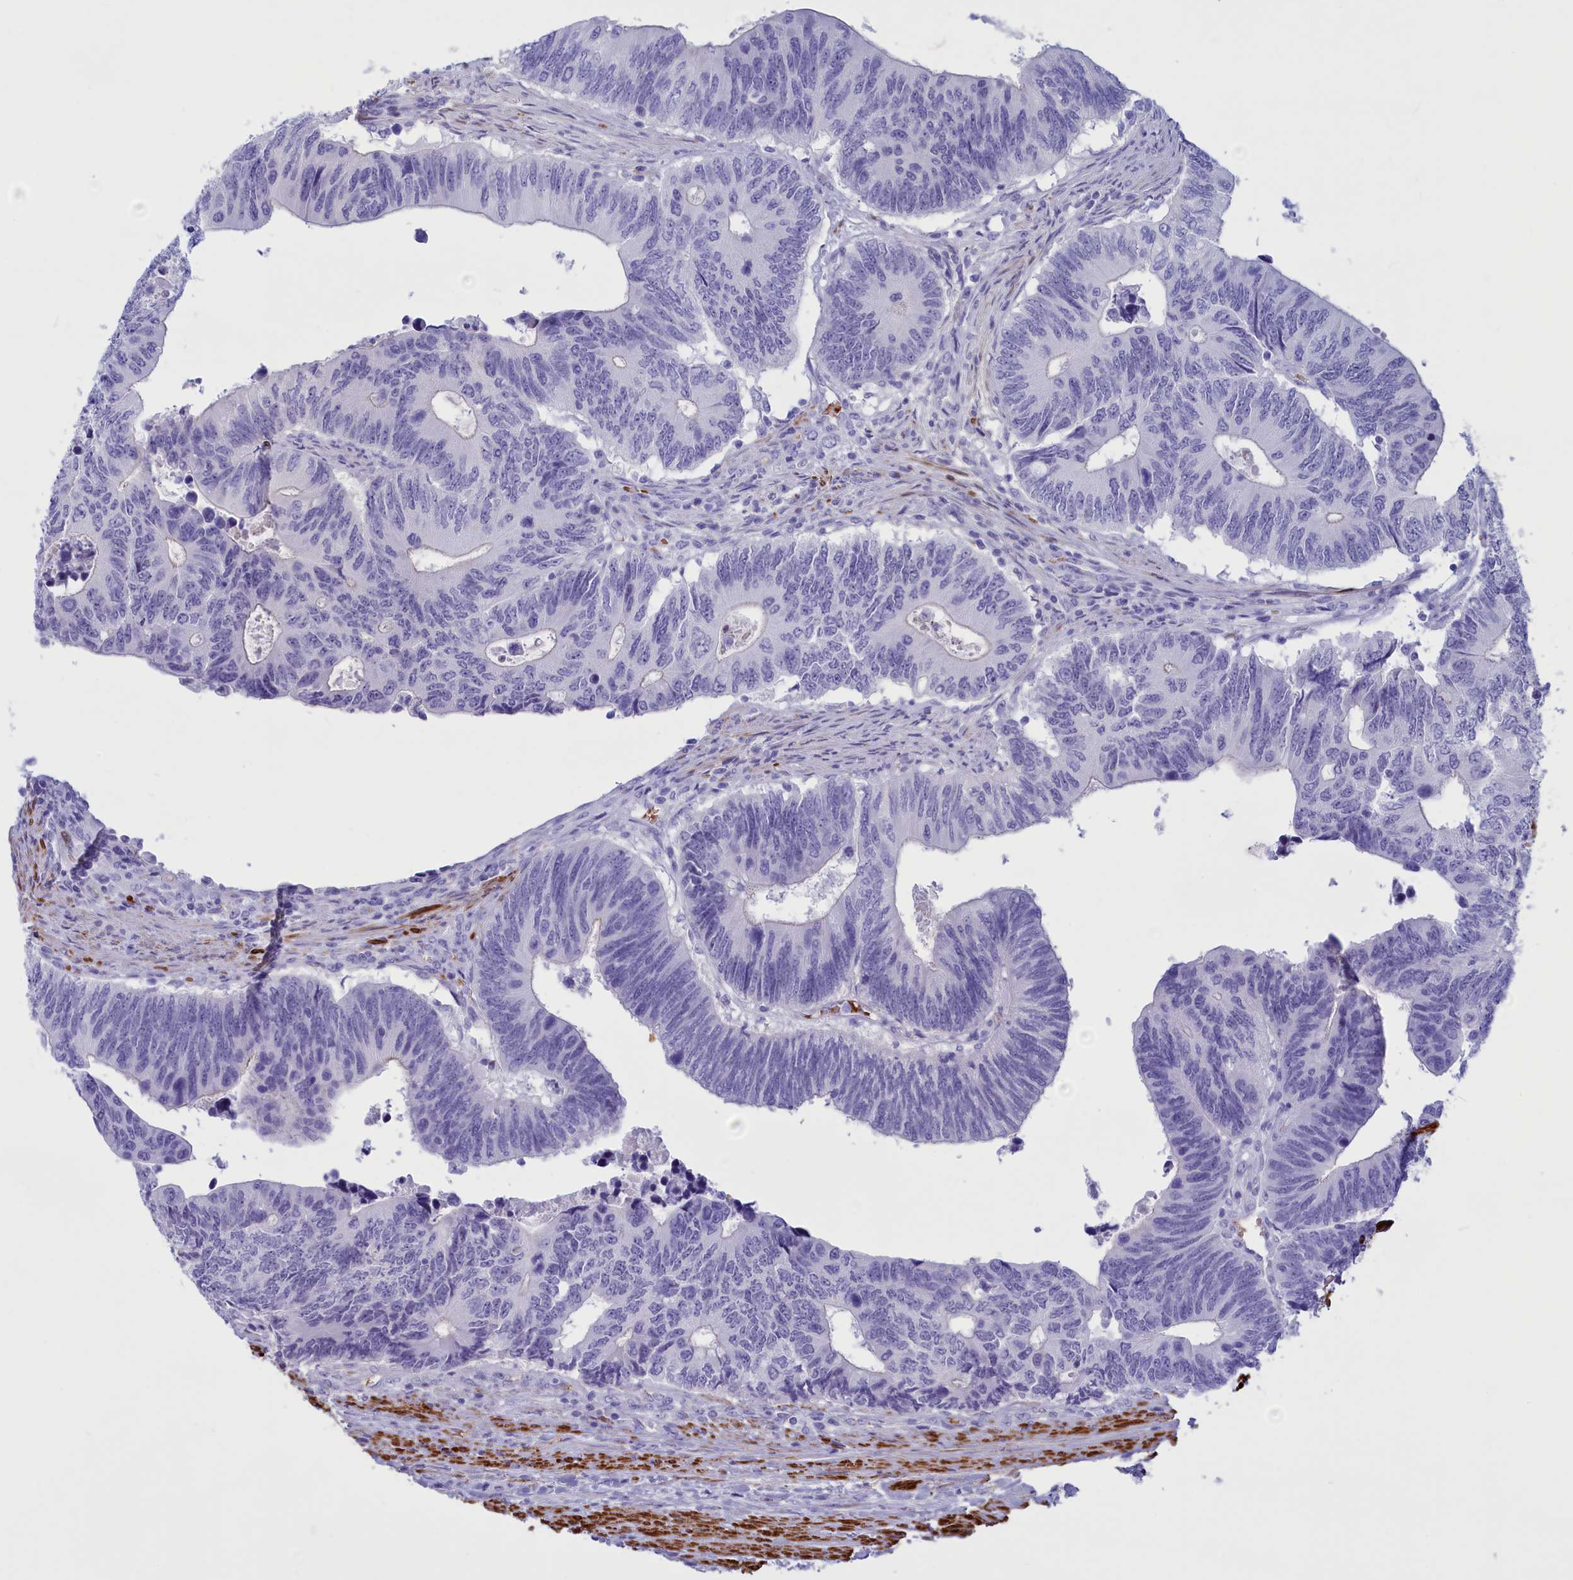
{"staining": {"intensity": "negative", "quantity": "none", "location": "none"}, "tissue": "colorectal cancer", "cell_type": "Tumor cells", "image_type": "cancer", "snomed": [{"axis": "morphology", "description": "Adenocarcinoma, NOS"}, {"axis": "topography", "description": "Colon"}], "caption": "Adenocarcinoma (colorectal) was stained to show a protein in brown. There is no significant positivity in tumor cells.", "gene": "GAPDHS", "patient": {"sex": "male", "age": 87}}